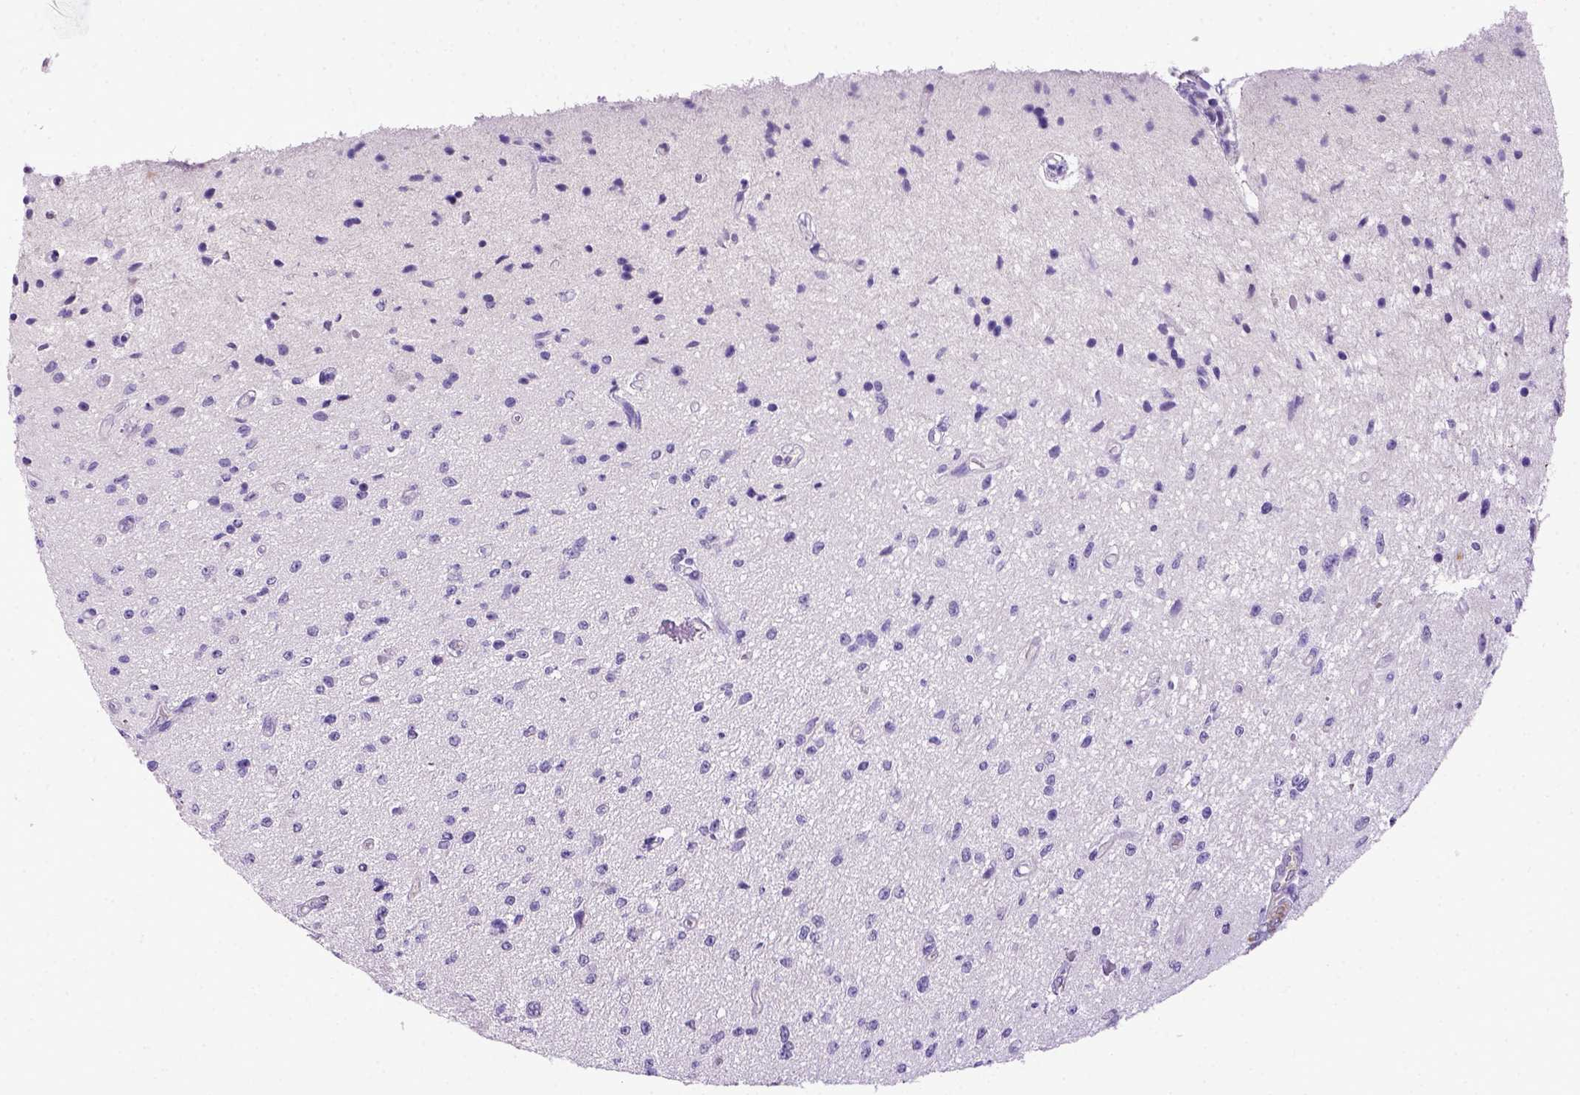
{"staining": {"intensity": "negative", "quantity": "none", "location": "none"}, "tissue": "glioma", "cell_type": "Tumor cells", "image_type": "cancer", "snomed": [{"axis": "morphology", "description": "Glioma, malignant, Low grade"}, {"axis": "topography", "description": "Cerebellum"}], "caption": "The photomicrograph exhibits no significant staining in tumor cells of glioma. (Immunohistochemistry (ihc), brightfield microscopy, high magnification).", "gene": "ITIH4", "patient": {"sex": "female", "age": 14}}